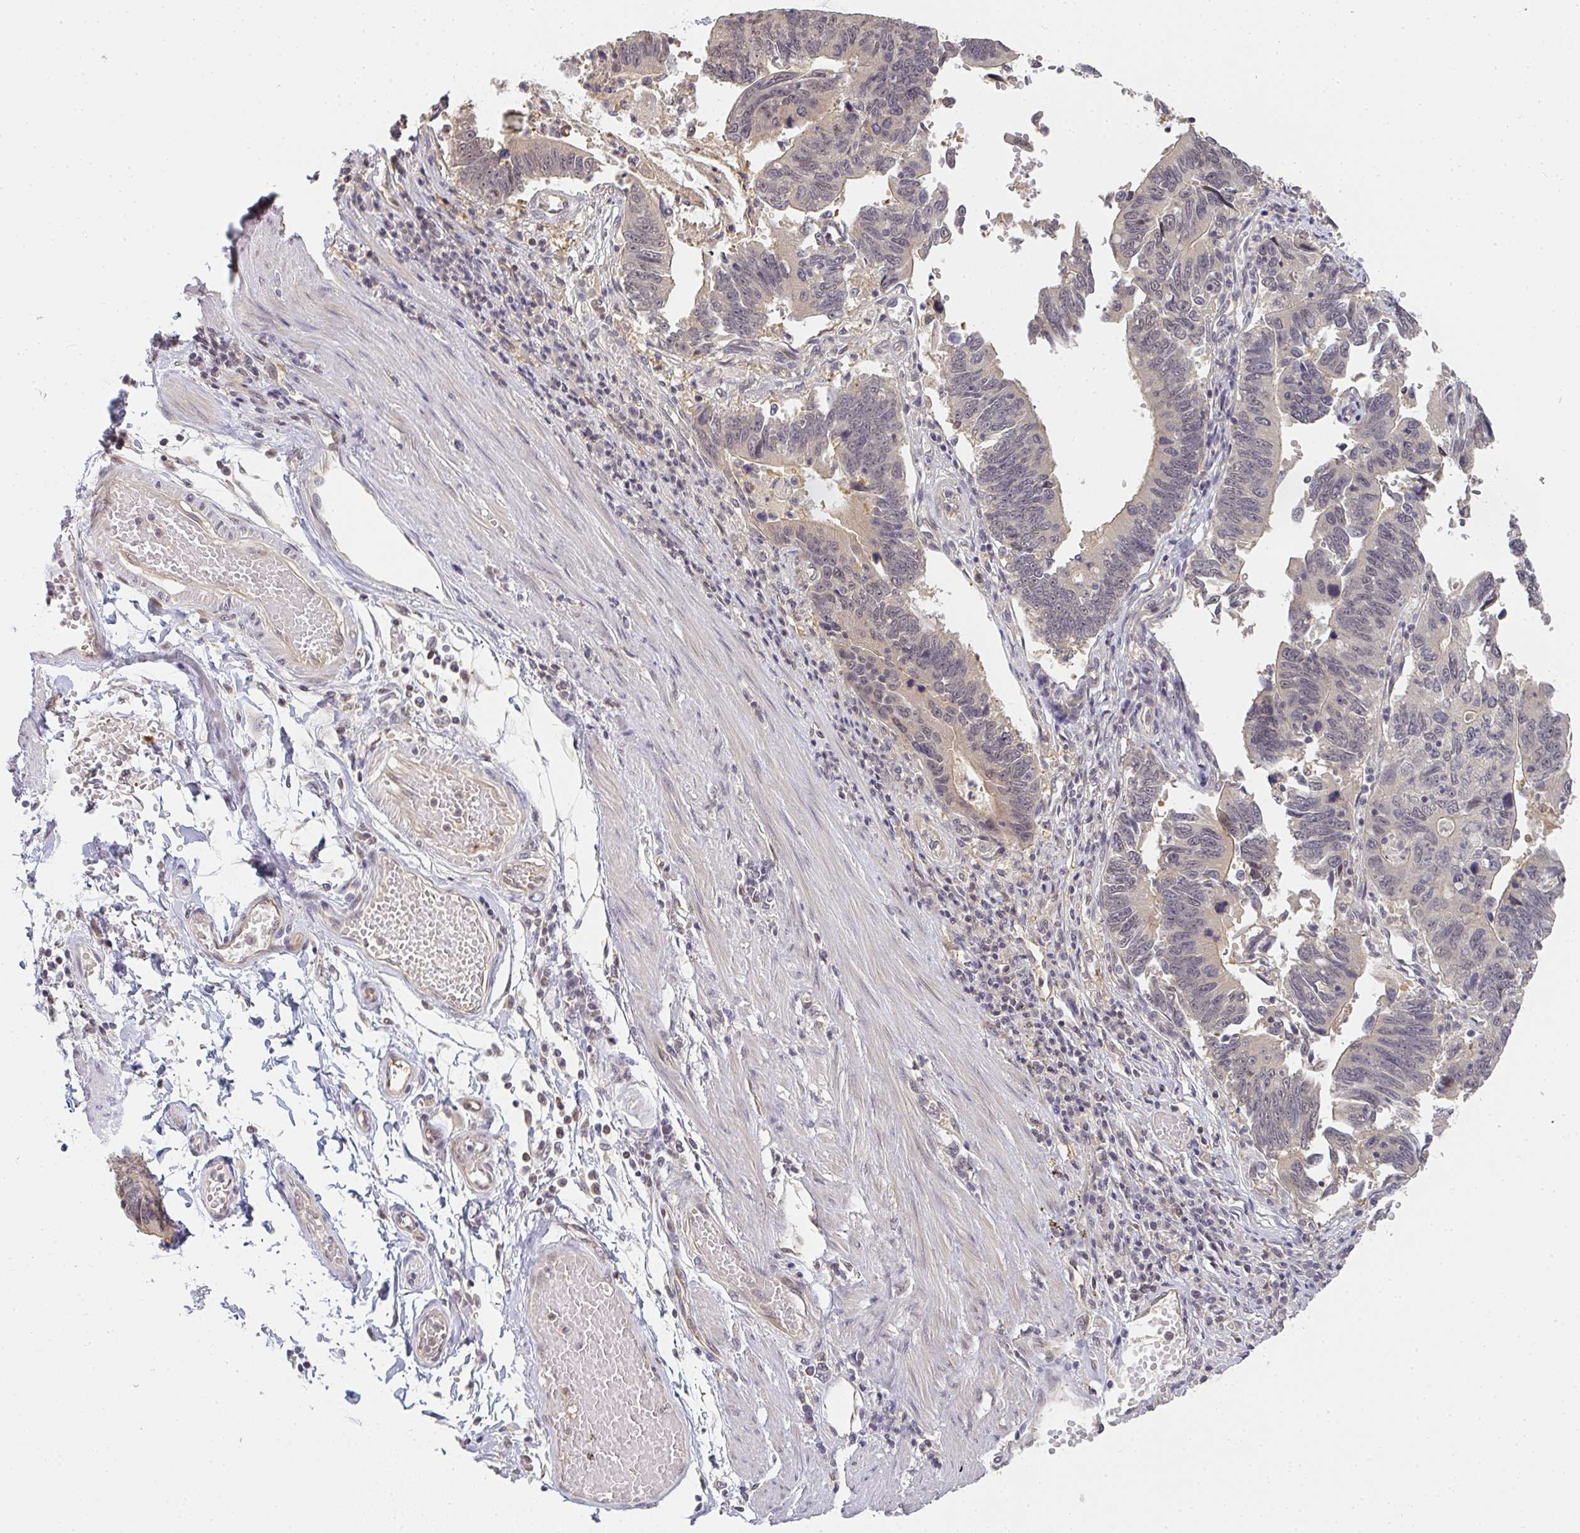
{"staining": {"intensity": "weak", "quantity": "<25%", "location": "cytoplasmic/membranous,nuclear"}, "tissue": "stomach cancer", "cell_type": "Tumor cells", "image_type": "cancer", "snomed": [{"axis": "morphology", "description": "Adenocarcinoma, NOS"}, {"axis": "topography", "description": "Stomach"}], "caption": "The image displays no significant positivity in tumor cells of stomach cancer.", "gene": "GSDMB", "patient": {"sex": "male", "age": 59}}